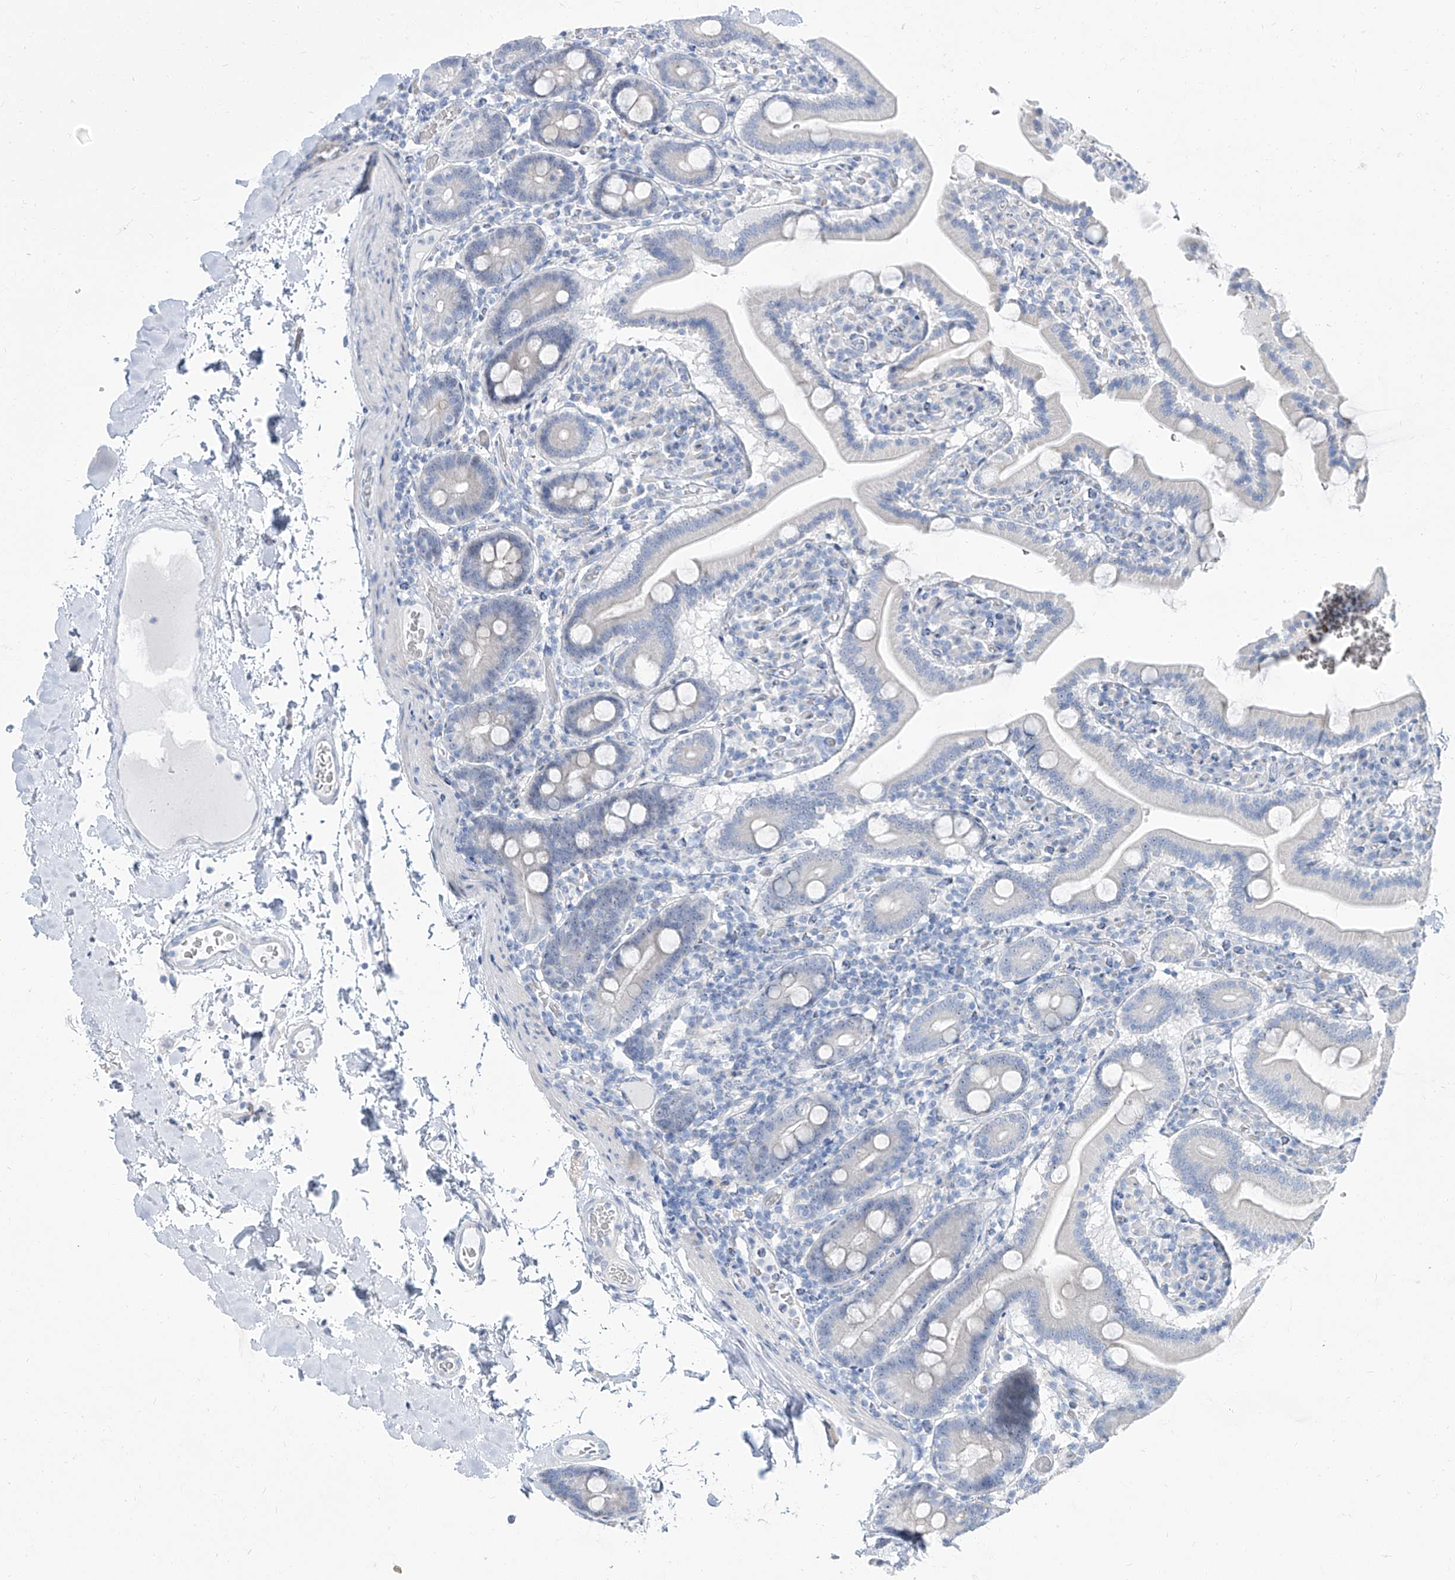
{"staining": {"intensity": "negative", "quantity": "none", "location": "none"}, "tissue": "duodenum", "cell_type": "Glandular cells", "image_type": "normal", "snomed": [{"axis": "morphology", "description": "Normal tissue, NOS"}, {"axis": "topography", "description": "Duodenum"}], "caption": "Immunohistochemistry histopathology image of unremarkable duodenum: human duodenum stained with DAB shows no significant protein expression in glandular cells. Nuclei are stained in blue.", "gene": "TXLNB", "patient": {"sex": "male", "age": 55}}